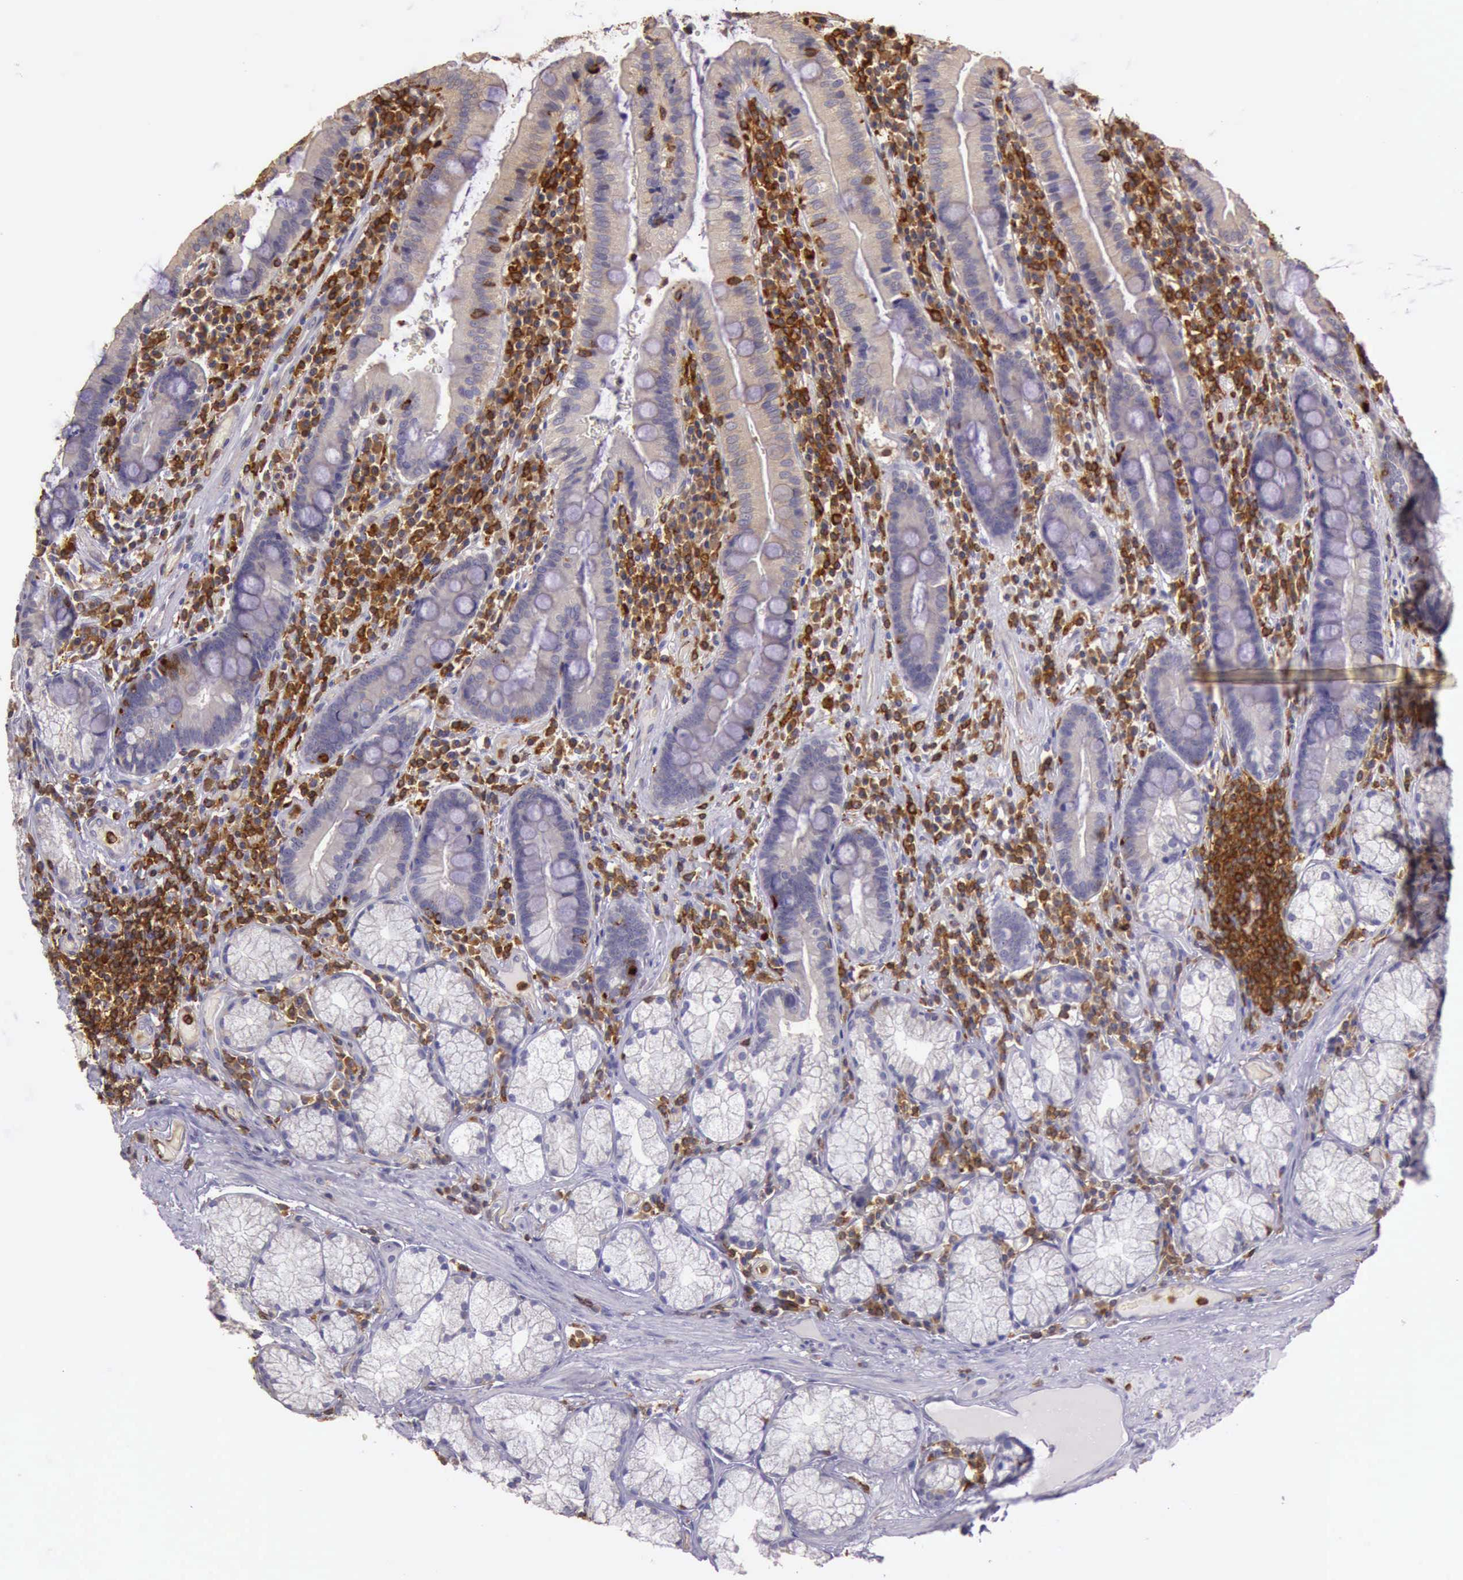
{"staining": {"intensity": "weak", "quantity": "25%-75%", "location": "cytoplasmic/membranous"}, "tissue": "duodenum", "cell_type": "Glandular cells", "image_type": "normal", "snomed": [{"axis": "morphology", "description": "Normal tissue, NOS"}, {"axis": "topography", "description": "Stomach, lower"}, {"axis": "topography", "description": "Duodenum"}], "caption": "Brown immunohistochemical staining in benign human duodenum demonstrates weak cytoplasmic/membranous staining in approximately 25%-75% of glandular cells. Nuclei are stained in blue.", "gene": "ARHGAP4", "patient": {"sex": "male", "age": 84}}